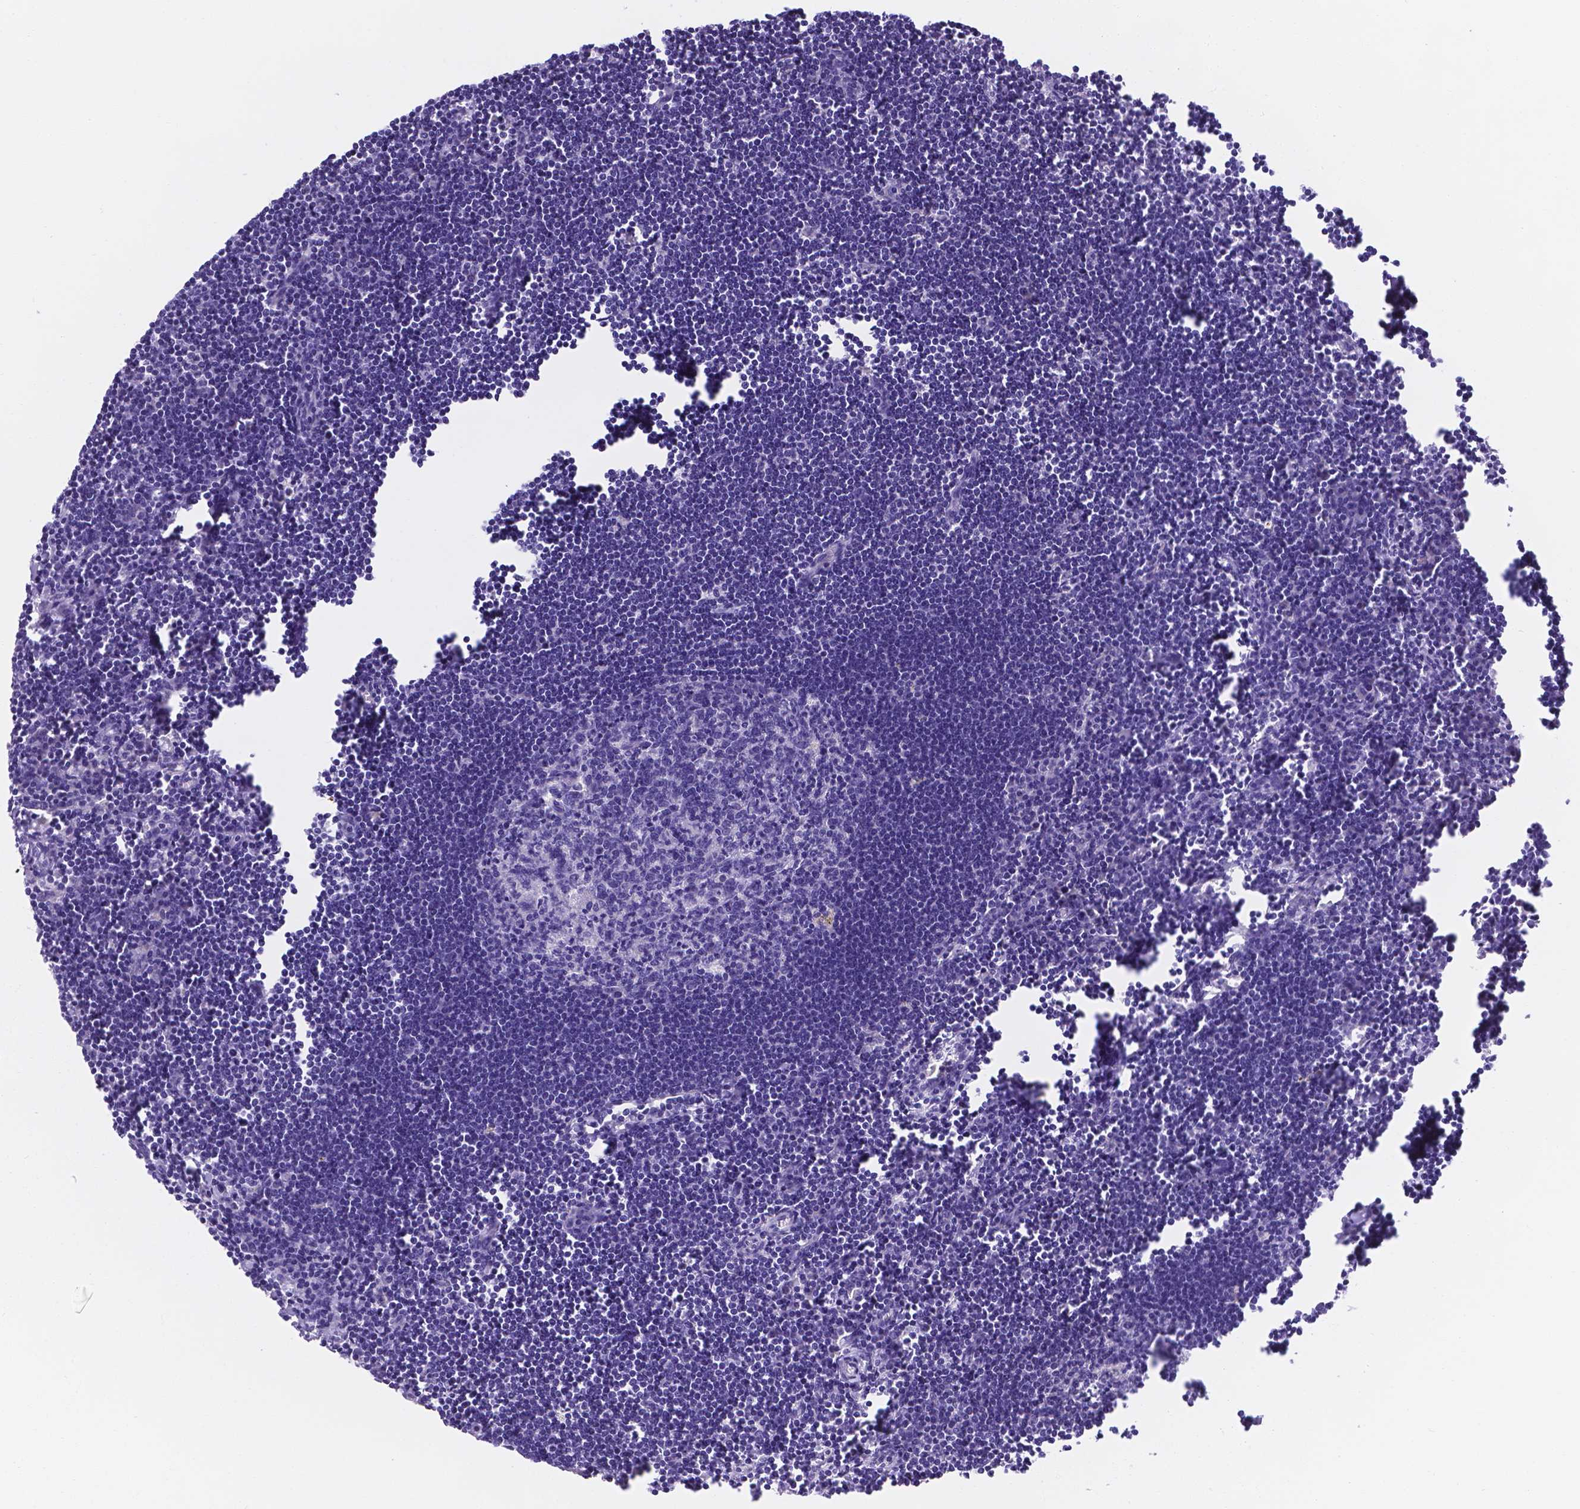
{"staining": {"intensity": "negative", "quantity": "none", "location": "none"}, "tissue": "lymph node", "cell_type": "Germinal center cells", "image_type": "normal", "snomed": [{"axis": "morphology", "description": "Normal tissue, NOS"}, {"axis": "topography", "description": "Lymph node"}], "caption": "This is an immunohistochemistry (IHC) histopathology image of normal human lymph node. There is no staining in germinal center cells.", "gene": "MLN", "patient": {"sex": "male", "age": 55}}